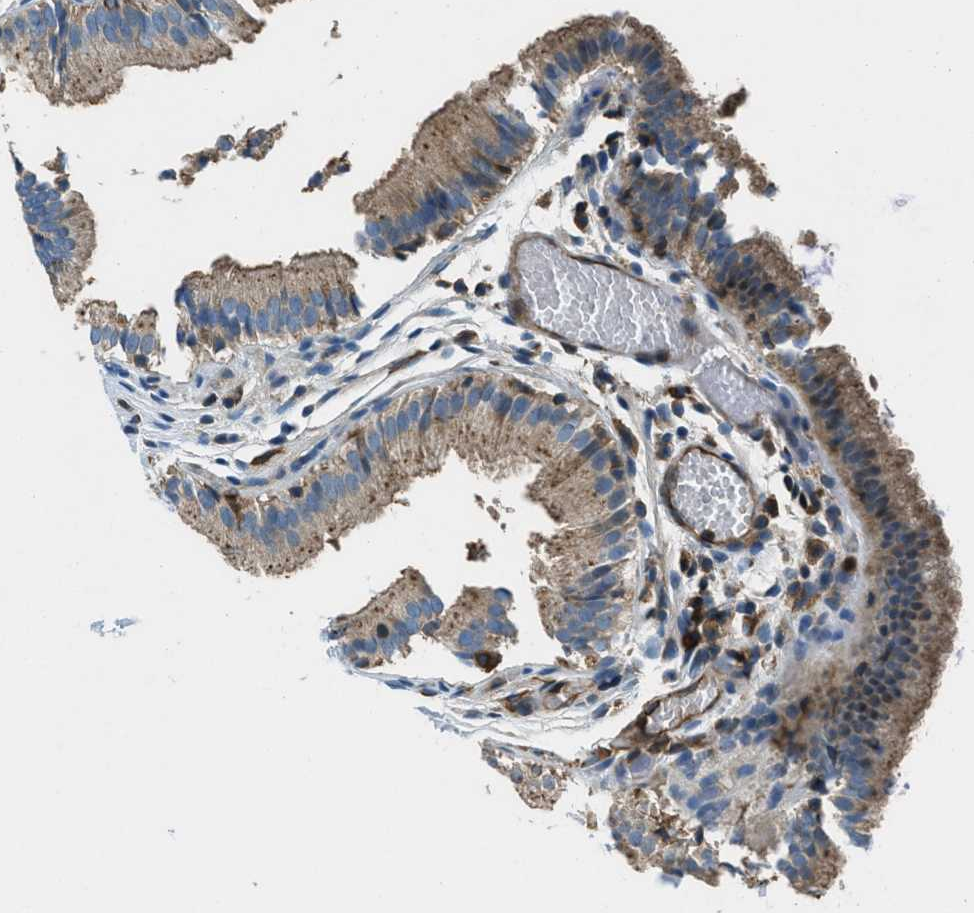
{"staining": {"intensity": "moderate", "quantity": ">75%", "location": "cytoplasmic/membranous,nuclear"}, "tissue": "gallbladder", "cell_type": "Glandular cells", "image_type": "normal", "snomed": [{"axis": "morphology", "description": "Normal tissue, NOS"}, {"axis": "topography", "description": "Gallbladder"}], "caption": "A high-resolution photomicrograph shows IHC staining of unremarkable gallbladder, which exhibits moderate cytoplasmic/membranous,nuclear positivity in approximately >75% of glandular cells.", "gene": "GIMAP8", "patient": {"sex": "female", "age": 26}}